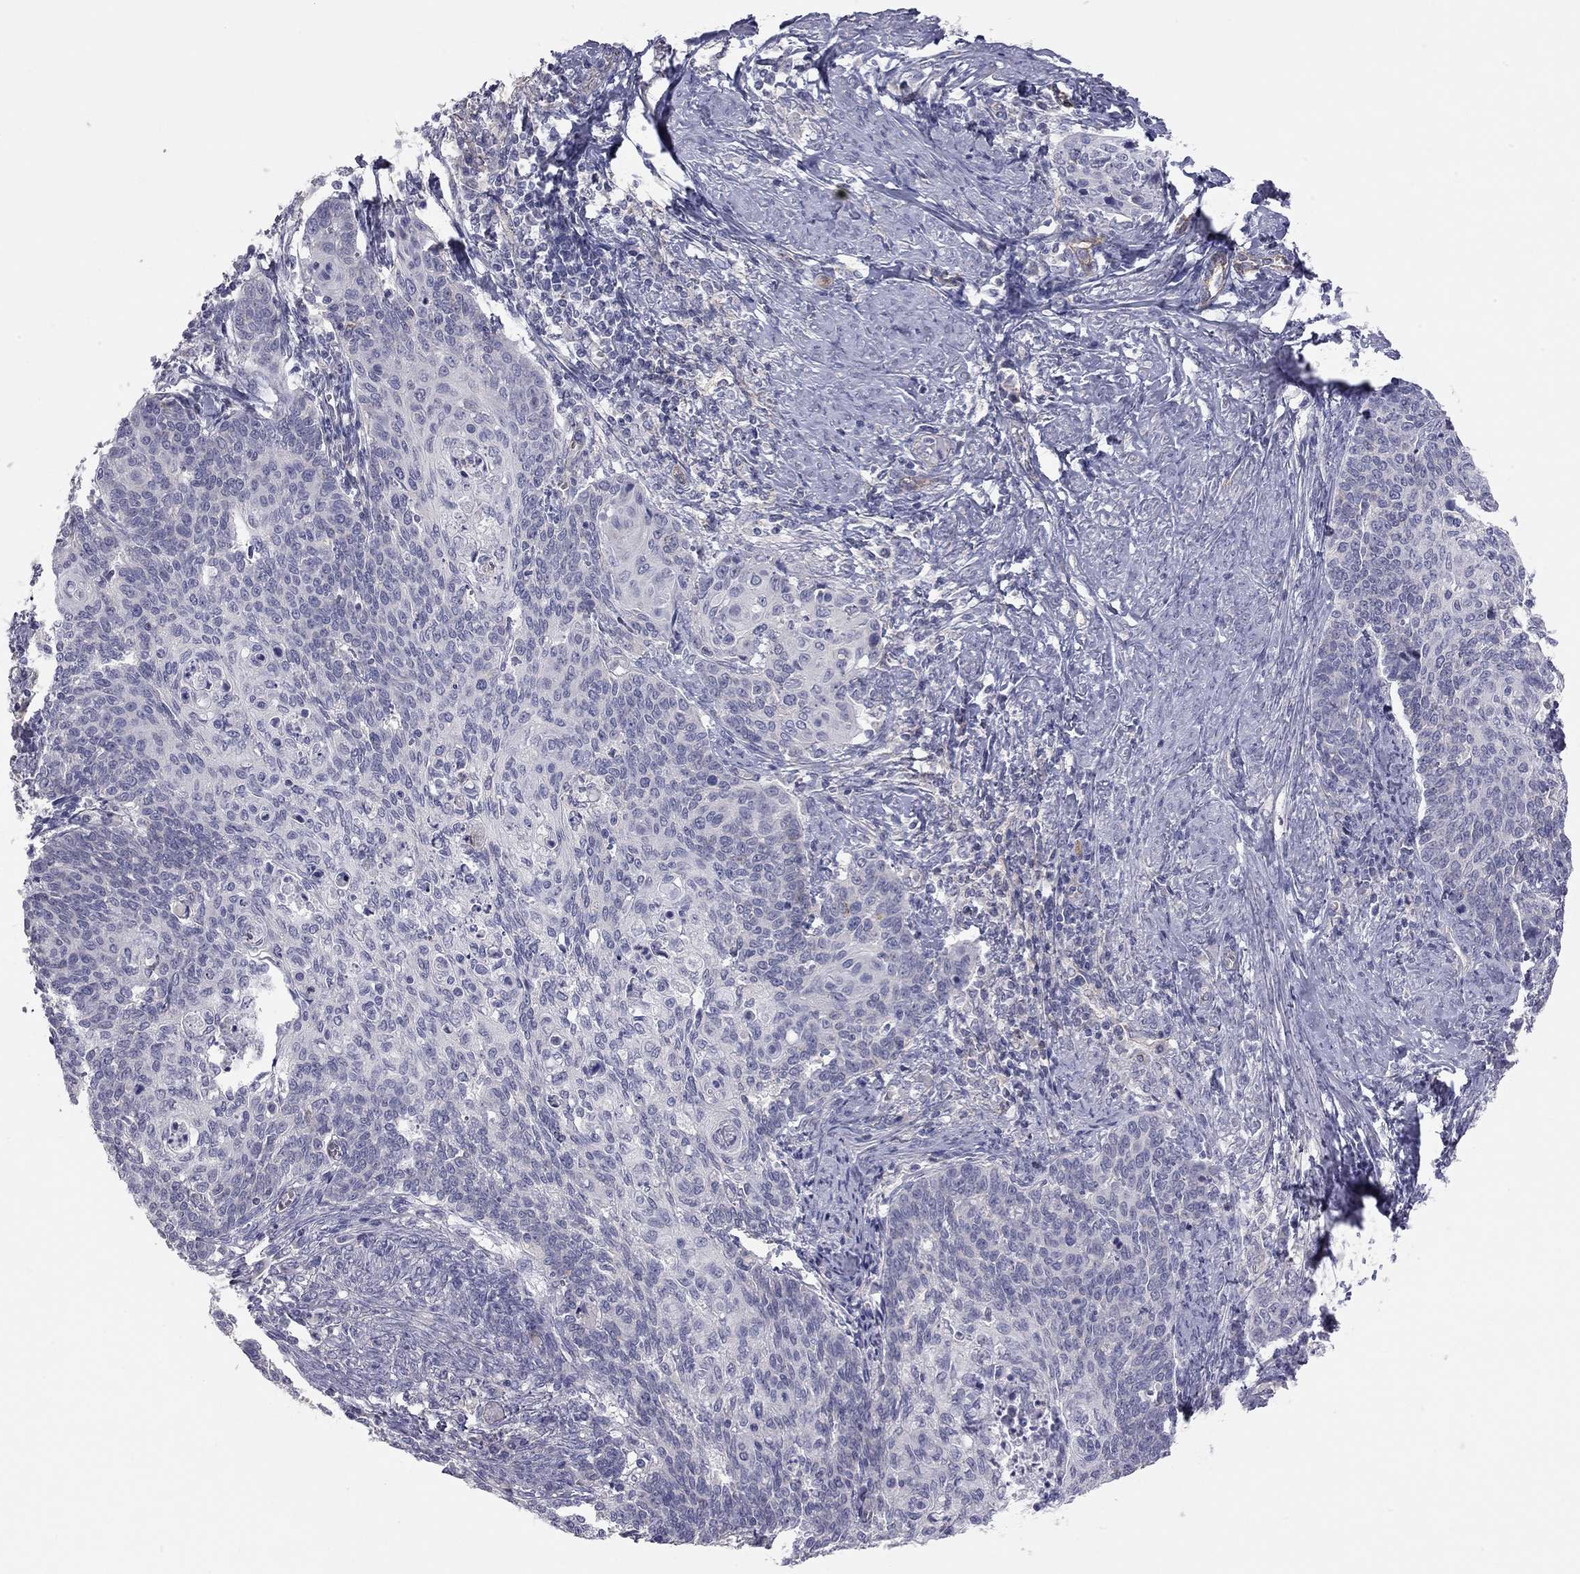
{"staining": {"intensity": "negative", "quantity": "none", "location": "none"}, "tissue": "cervical cancer", "cell_type": "Tumor cells", "image_type": "cancer", "snomed": [{"axis": "morphology", "description": "Normal tissue, NOS"}, {"axis": "morphology", "description": "Squamous cell carcinoma, NOS"}, {"axis": "topography", "description": "Cervix"}], "caption": "Cervical squamous cell carcinoma was stained to show a protein in brown. There is no significant staining in tumor cells. Brightfield microscopy of immunohistochemistry stained with DAB (3,3'-diaminobenzidine) (brown) and hematoxylin (blue), captured at high magnification.", "gene": "GPRC5B", "patient": {"sex": "female", "age": 39}}